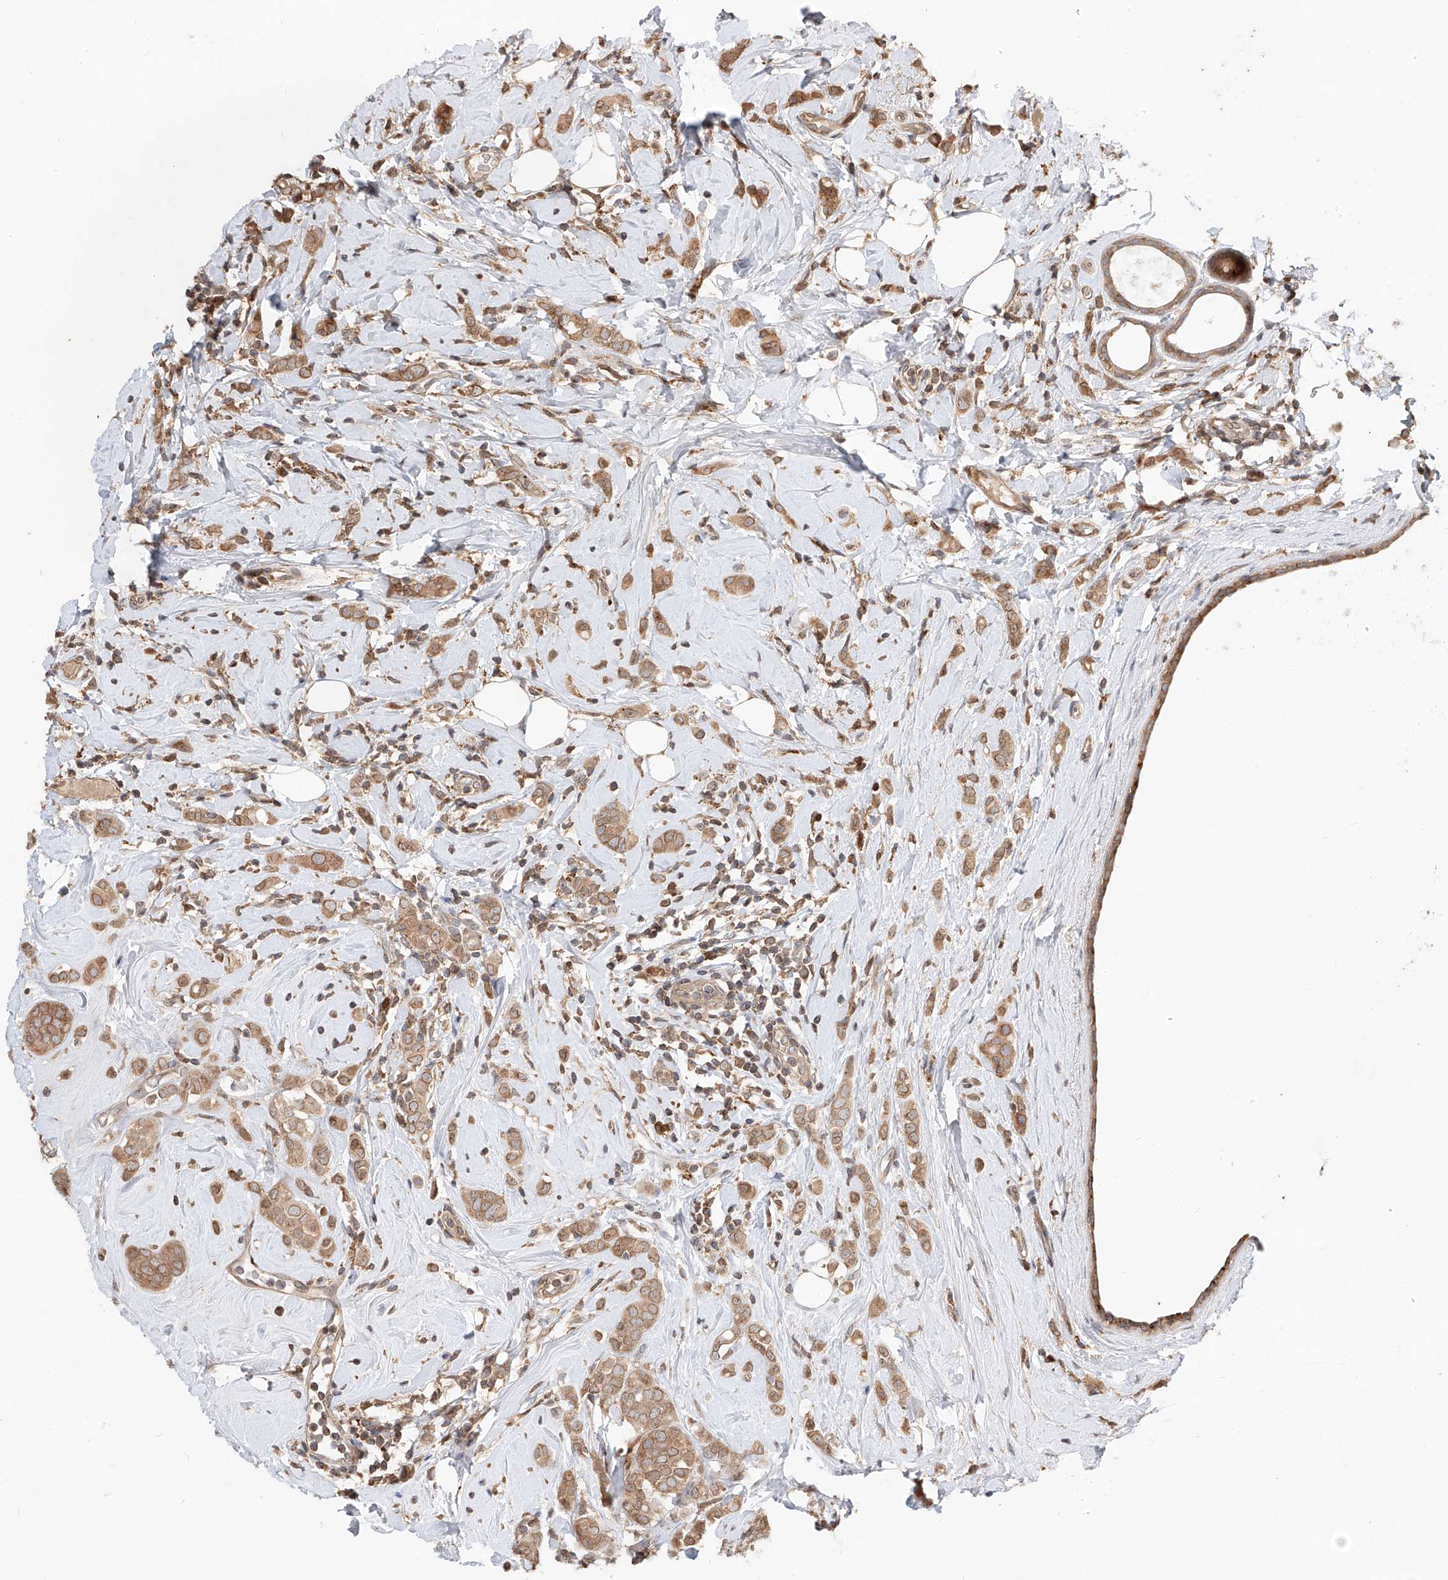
{"staining": {"intensity": "moderate", "quantity": ">75%", "location": "cytoplasmic/membranous"}, "tissue": "breast cancer", "cell_type": "Tumor cells", "image_type": "cancer", "snomed": [{"axis": "morphology", "description": "Lobular carcinoma"}, {"axis": "topography", "description": "Breast"}], "caption": "IHC staining of breast cancer, which shows medium levels of moderate cytoplasmic/membranous staining in approximately >75% of tumor cells indicating moderate cytoplasmic/membranous protein positivity. The staining was performed using DAB (3,3'-diaminobenzidine) (brown) for protein detection and nuclei were counterstained in hematoxylin (blue).", "gene": "DIRAS3", "patient": {"sex": "female", "age": 47}}